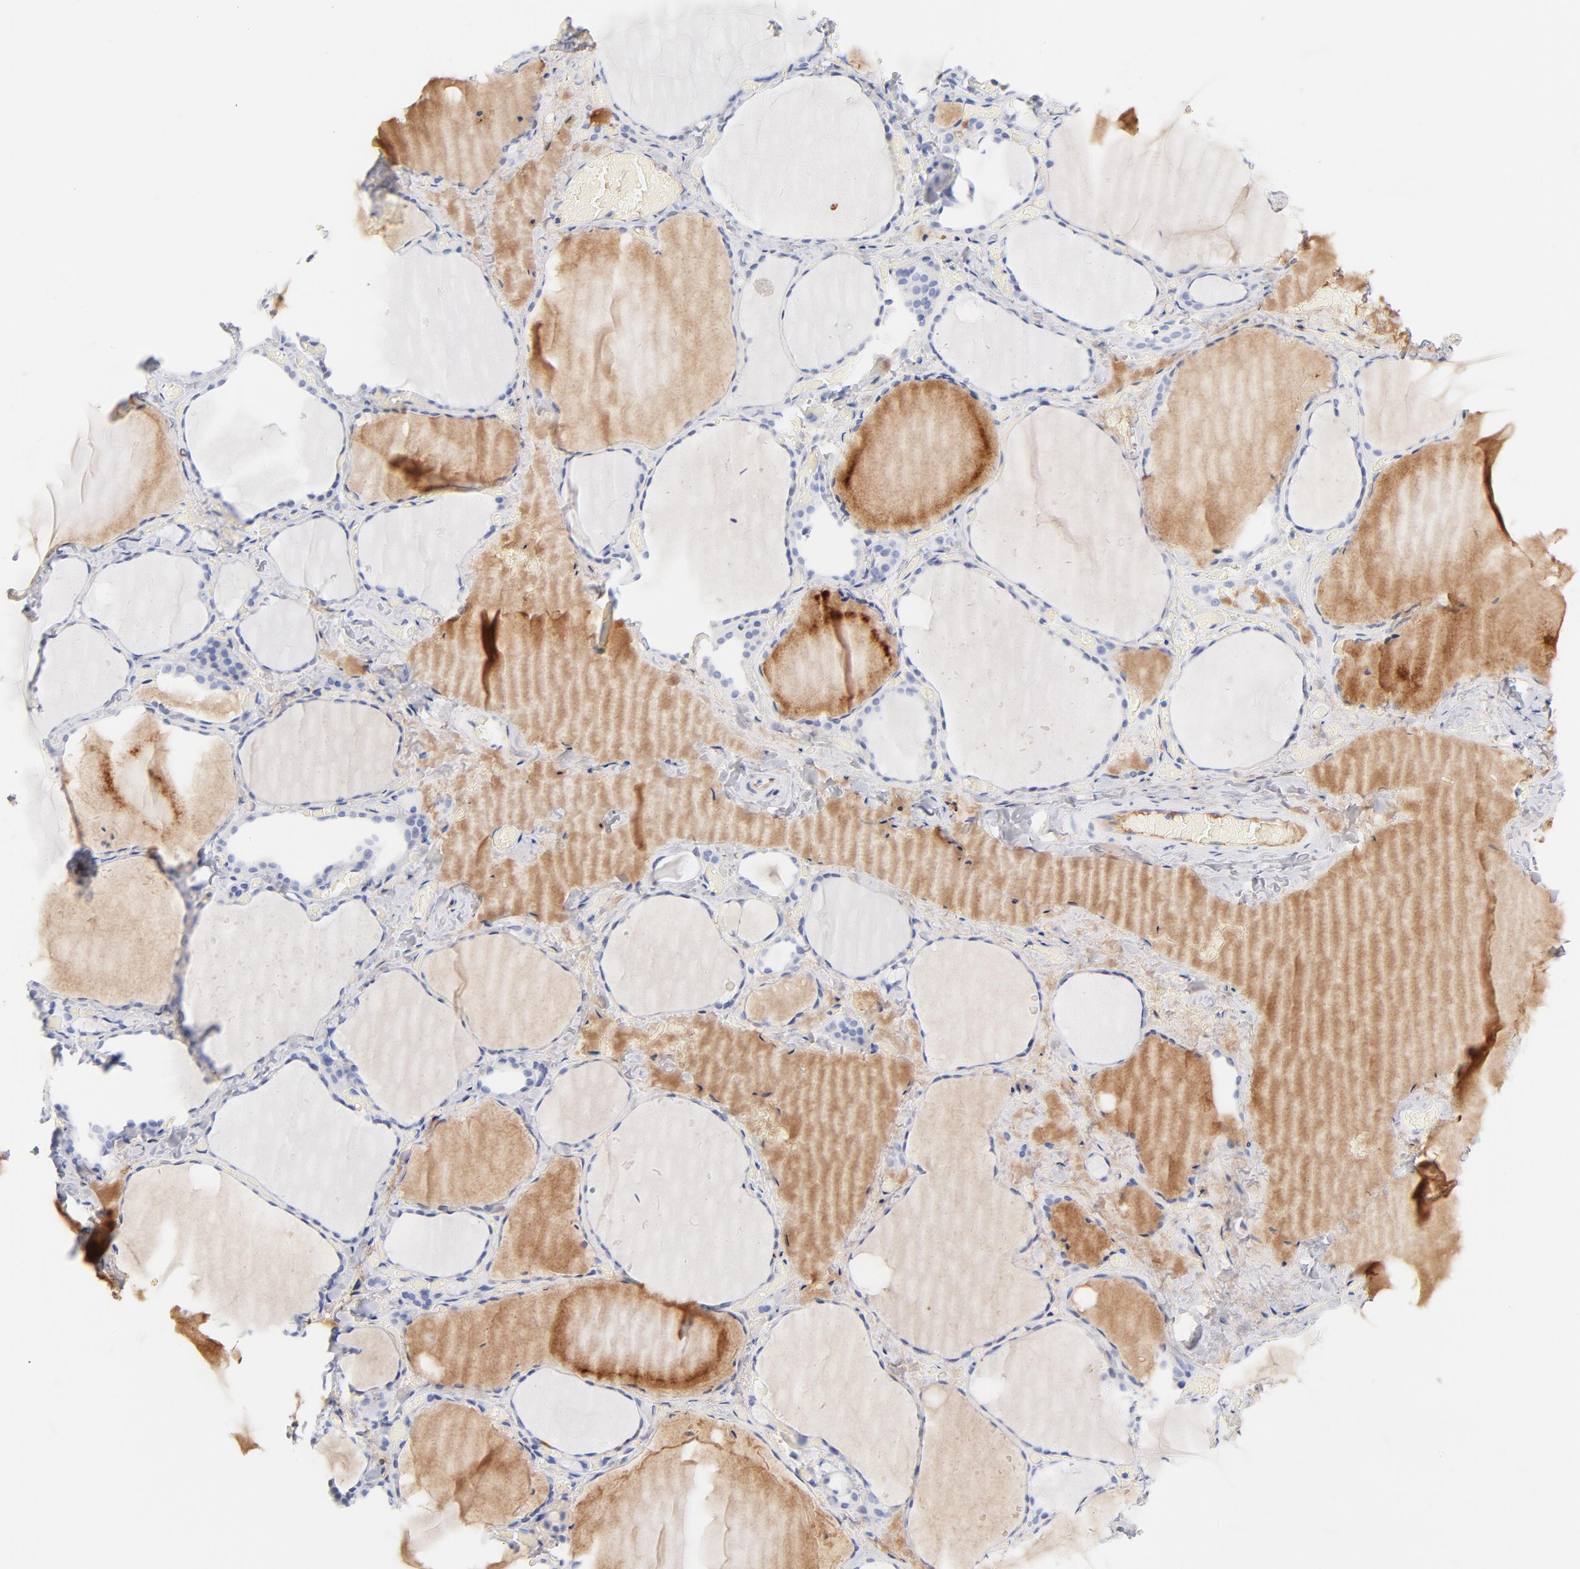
{"staining": {"intensity": "negative", "quantity": "none", "location": "none"}, "tissue": "thyroid gland", "cell_type": "Glandular cells", "image_type": "normal", "snomed": [{"axis": "morphology", "description": "Normal tissue, NOS"}, {"axis": "topography", "description": "Thyroid gland"}], "caption": "IHC image of unremarkable thyroid gland: human thyroid gland stained with DAB reveals no significant protein expression in glandular cells.", "gene": "C3", "patient": {"sex": "female", "age": 22}}